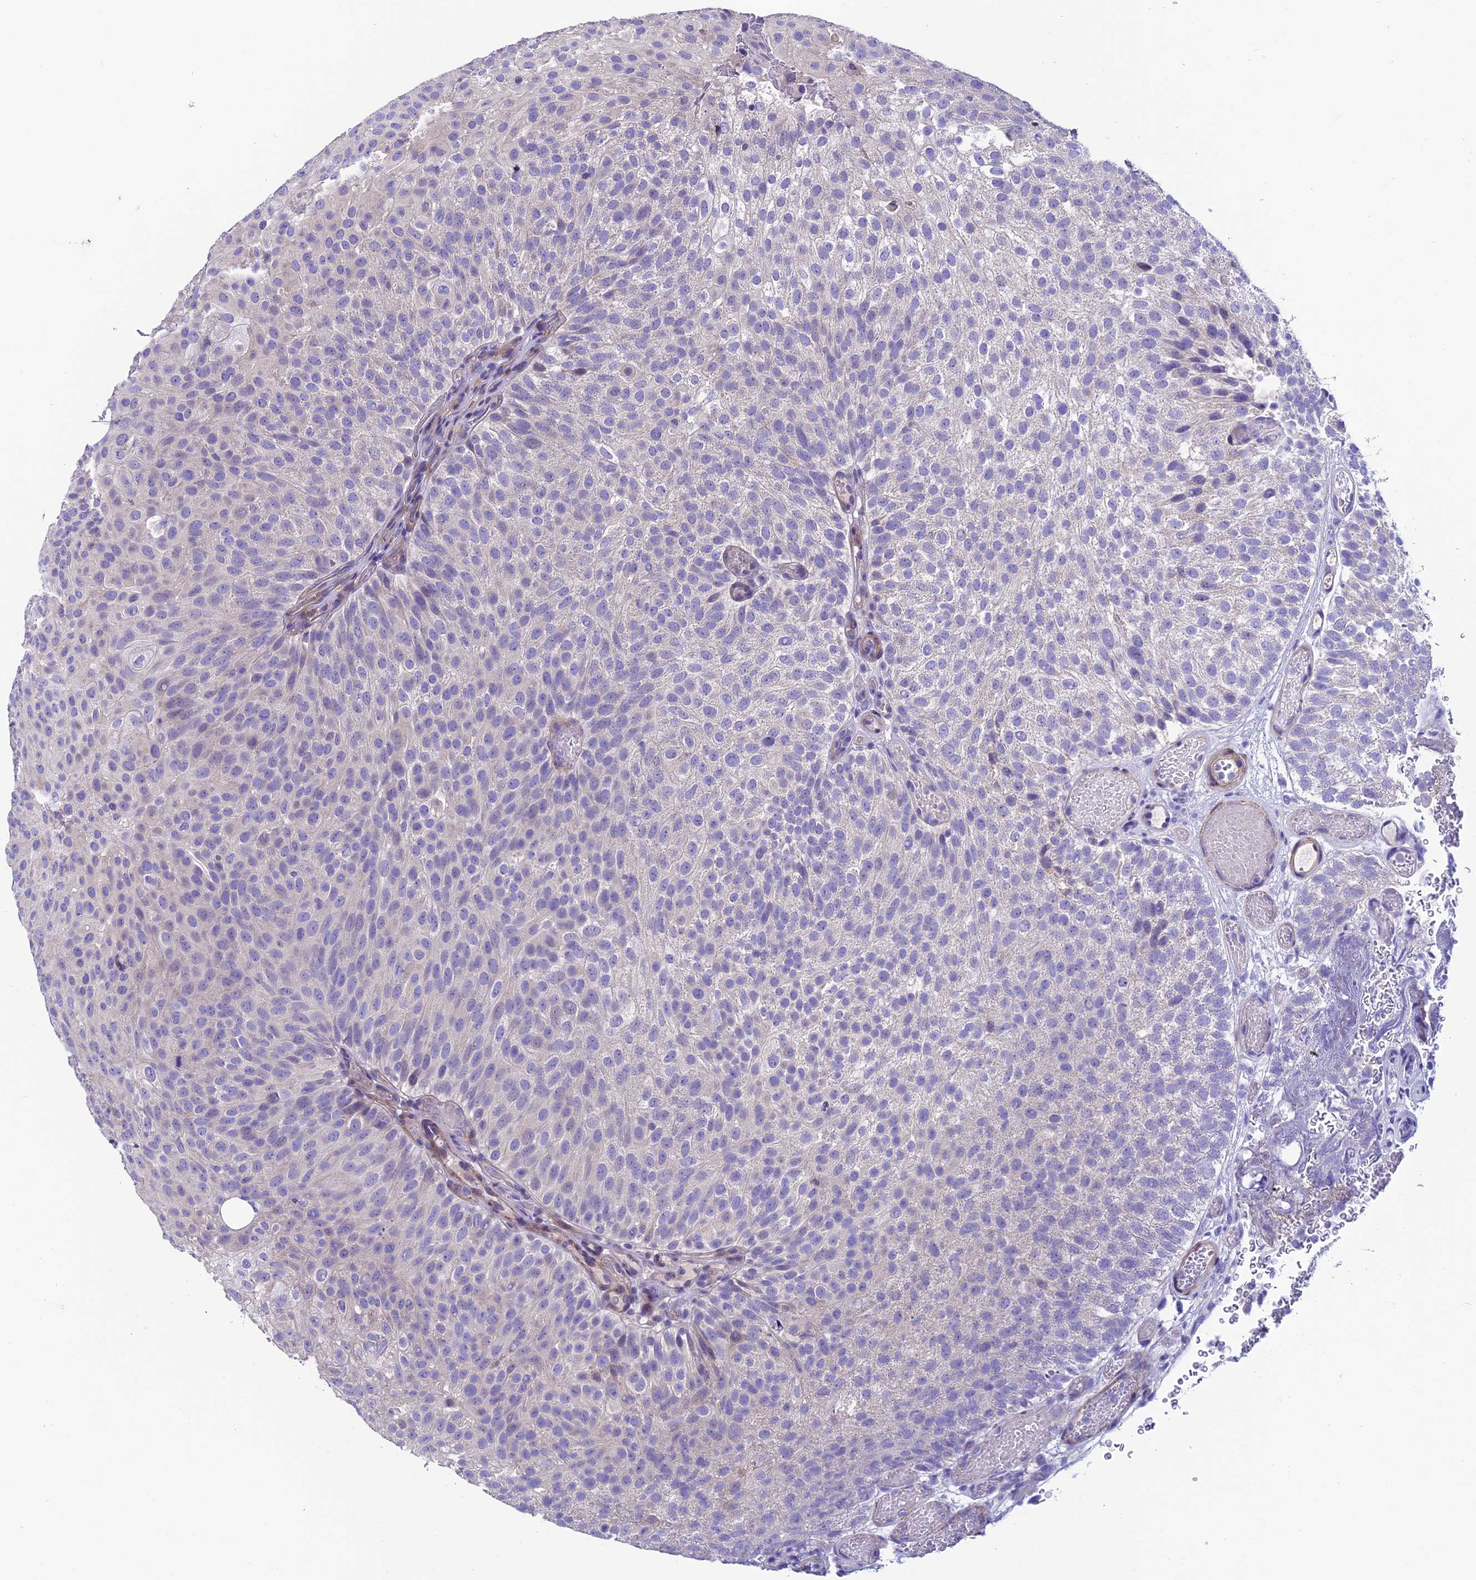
{"staining": {"intensity": "negative", "quantity": "none", "location": "none"}, "tissue": "urothelial cancer", "cell_type": "Tumor cells", "image_type": "cancer", "snomed": [{"axis": "morphology", "description": "Urothelial carcinoma, Low grade"}, {"axis": "topography", "description": "Urinary bladder"}], "caption": "This is an immunohistochemistry (IHC) photomicrograph of human low-grade urothelial carcinoma. There is no expression in tumor cells.", "gene": "FAM178B", "patient": {"sex": "male", "age": 78}}